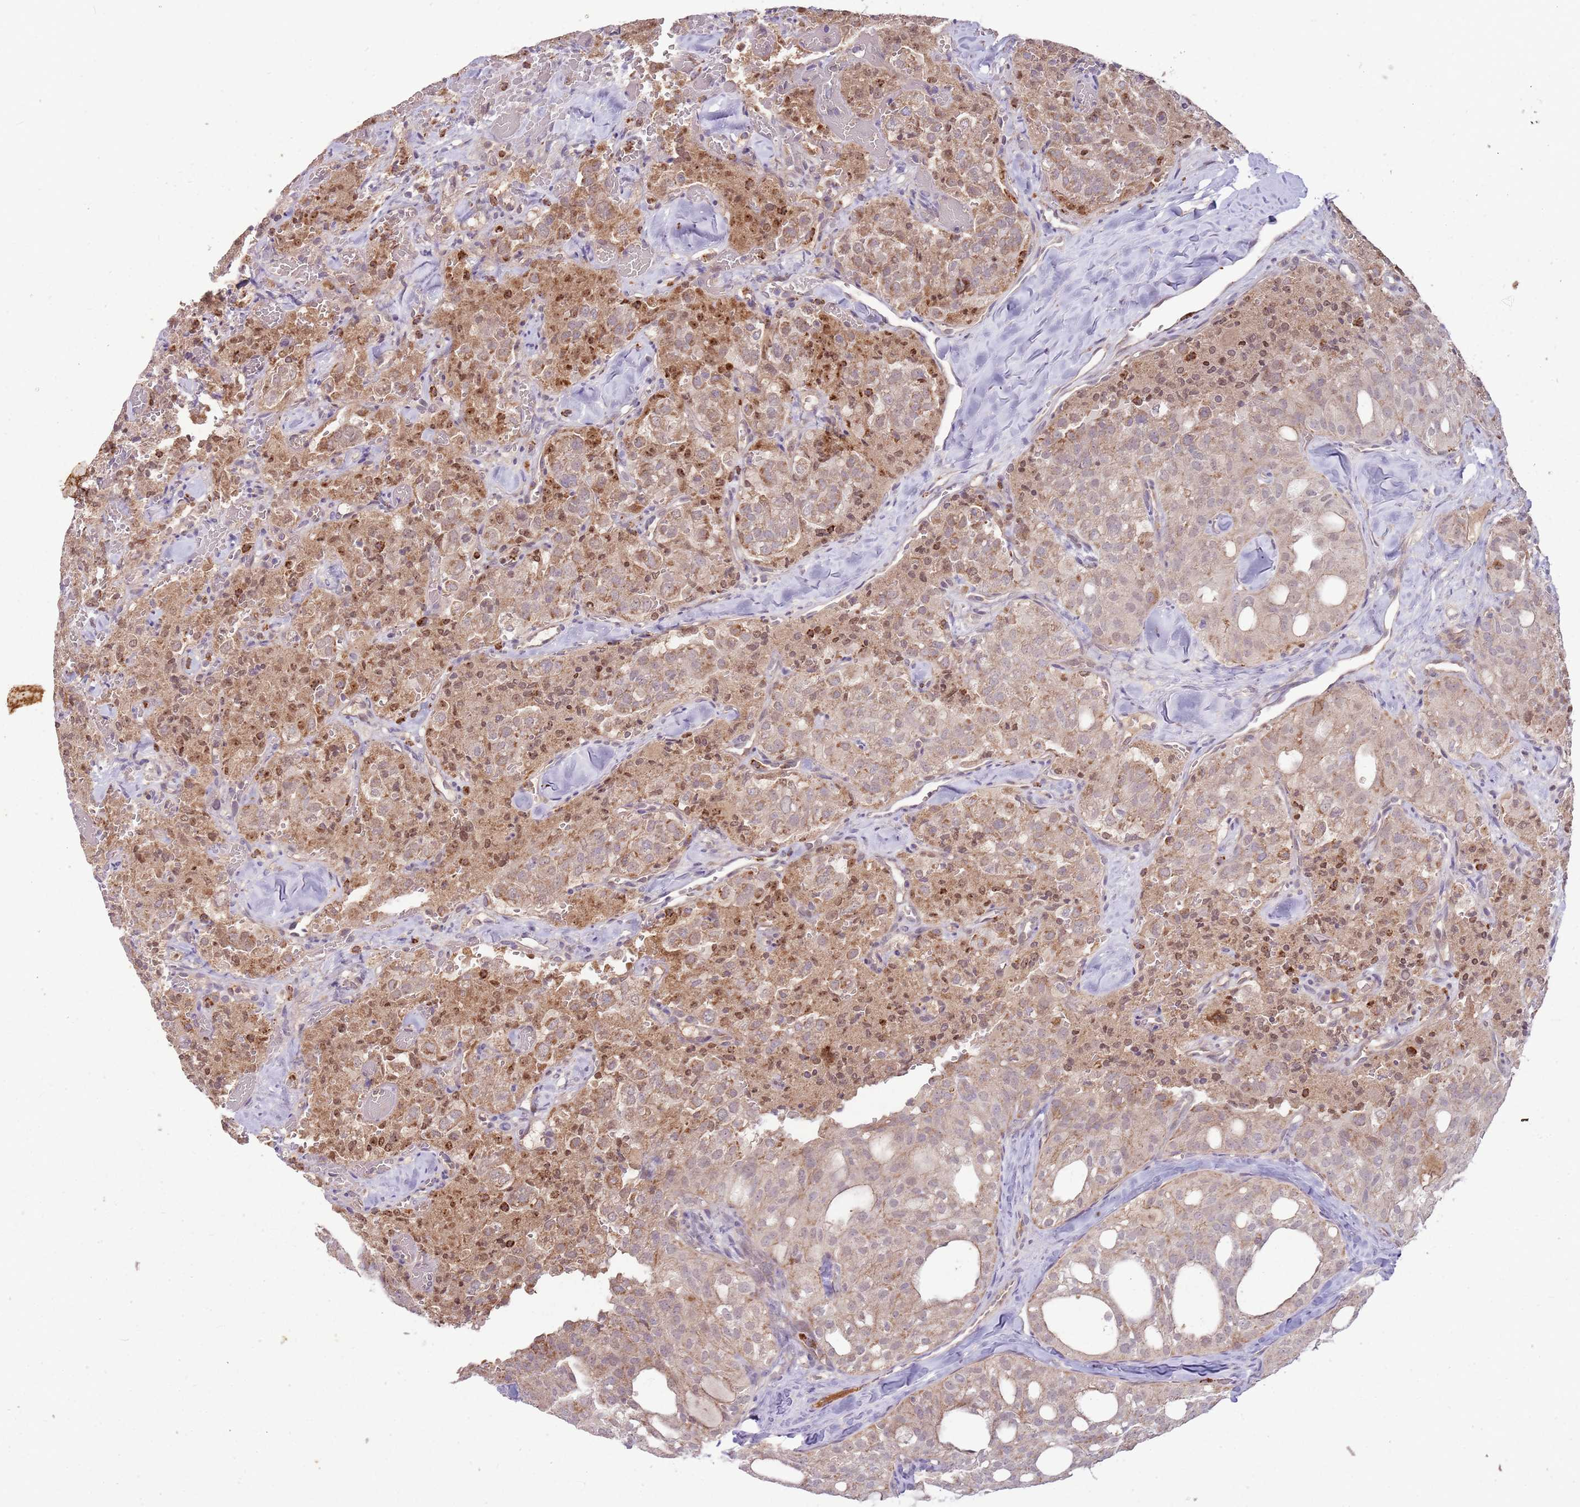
{"staining": {"intensity": "moderate", "quantity": ">75%", "location": "cytoplasmic/membranous,nuclear"}, "tissue": "thyroid cancer", "cell_type": "Tumor cells", "image_type": "cancer", "snomed": [{"axis": "morphology", "description": "Follicular adenoma carcinoma, NOS"}, {"axis": "topography", "description": "Thyroid gland"}], "caption": "Moderate cytoplasmic/membranous and nuclear expression is appreciated in about >75% of tumor cells in follicular adenoma carcinoma (thyroid).", "gene": "NBPF6", "patient": {"sex": "male", "age": 75}}